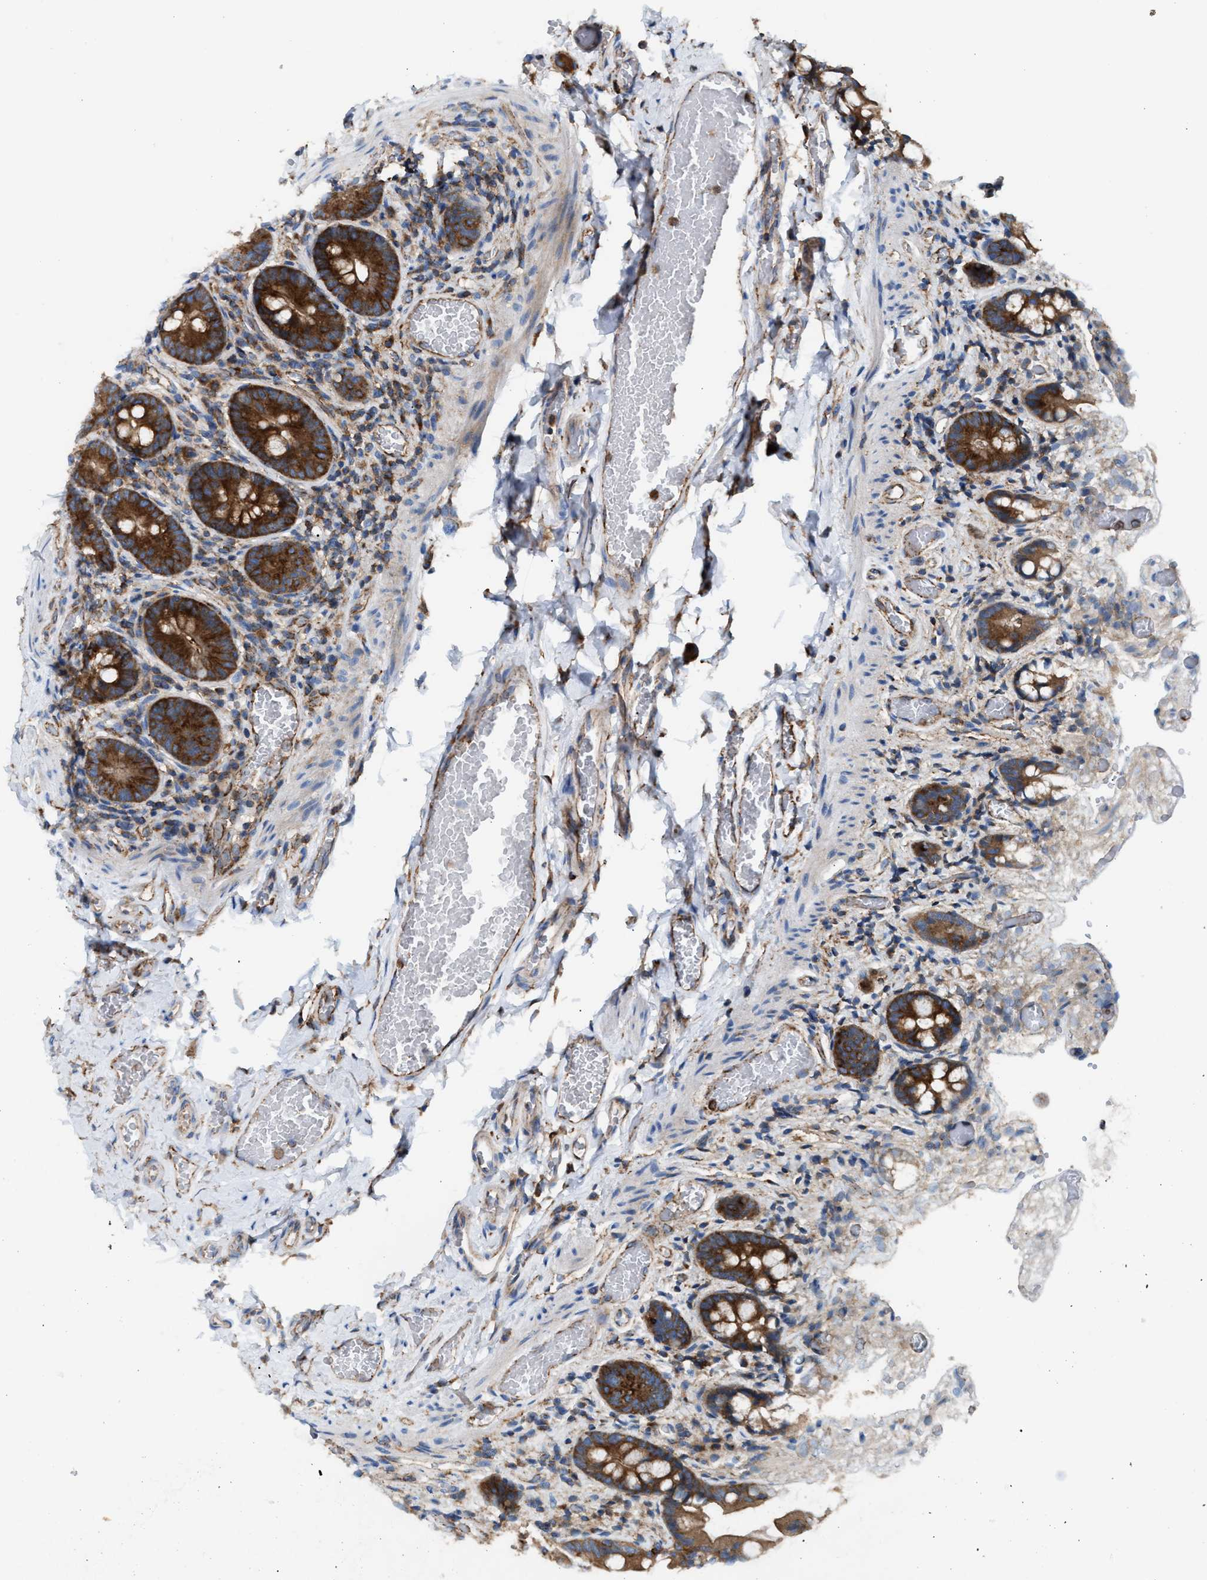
{"staining": {"intensity": "strong", "quantity": ">75%", "location": "cytoplasmic/membranous"}, "tissue": "small intestine", "cell_type": "Glandular cells", "image_type": "normal", "snomed": [{"axis": "morphology", "description": "Normal tissue, NOS"}, {"axis": "topography", "description": "Small intestine"}], "caption": "The image demonstrates immunohistochemical staining of unremarkable small intestine. There is strong cytoplasmic/membranous positivity is identified in about >75% of glandular cells. The protein is stained brown, and the nuclei are stained in blue (DAB IHC with brightfield microscopy, high magnification).", "gene": "TBC1D15", "patient": {"sex": "female", "age": 56}}